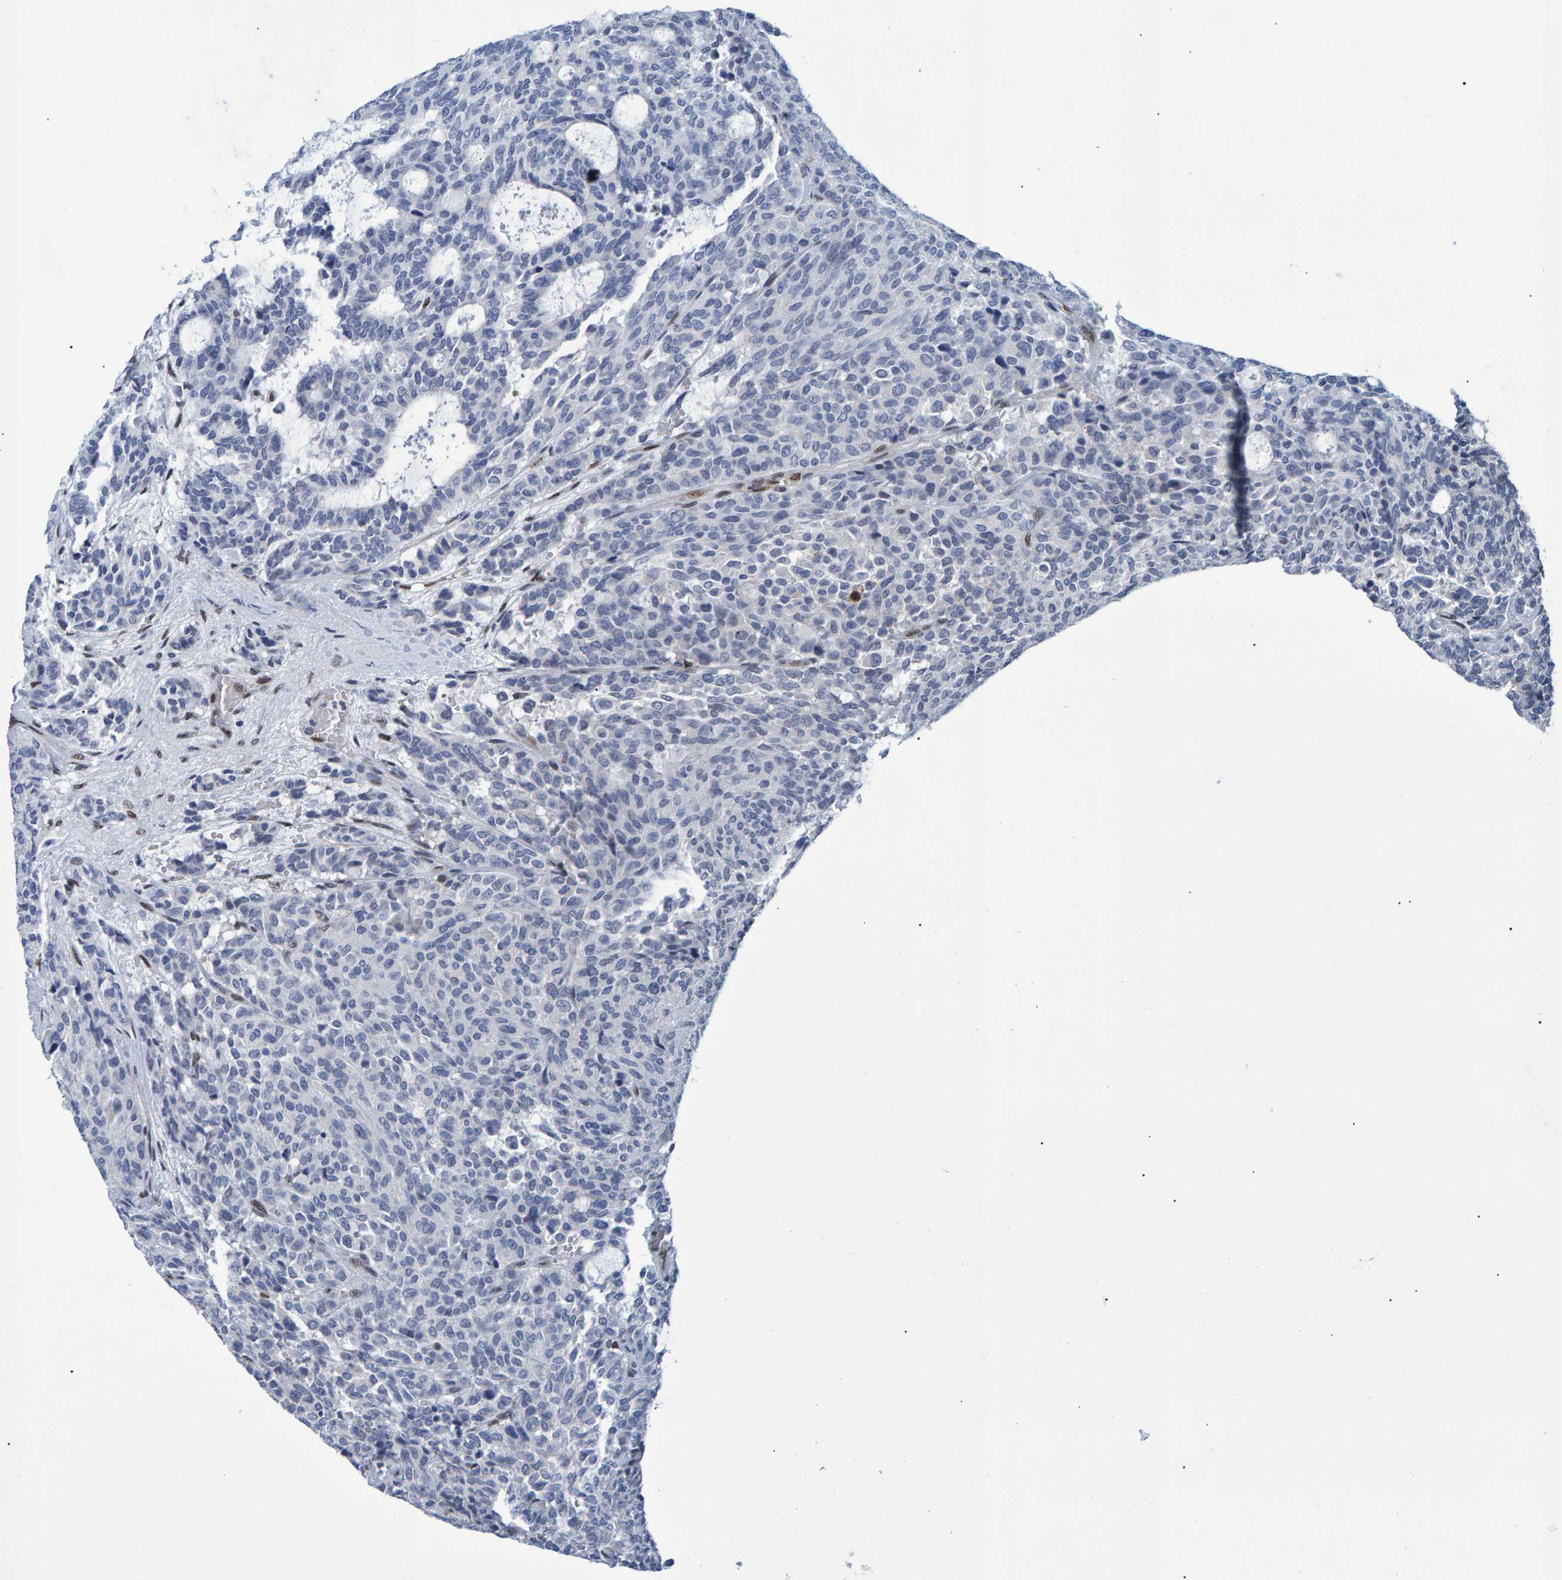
{"staining": {"intensity": "negative", "quantity": "none", "location": "none"}, "tissue": "carcinoid", "cell_type": "Tumor cells", "image_type": "cancer", "snomed": [{"axis": "morphology", "description": "Carcinoid, malignant, NOS"}, {"axis": "topography", "description": "Pancreas"}], "caption": "The micrograph demonstrates no staining of tumor cells in malignant carcinoid. (DAB (3,3'-diaminobenzidine) immunohistochemistry visualized using brightfield microscopy, high magnification).", "gene": "QKI", "patient": {"sex": "female", "age": 54}}